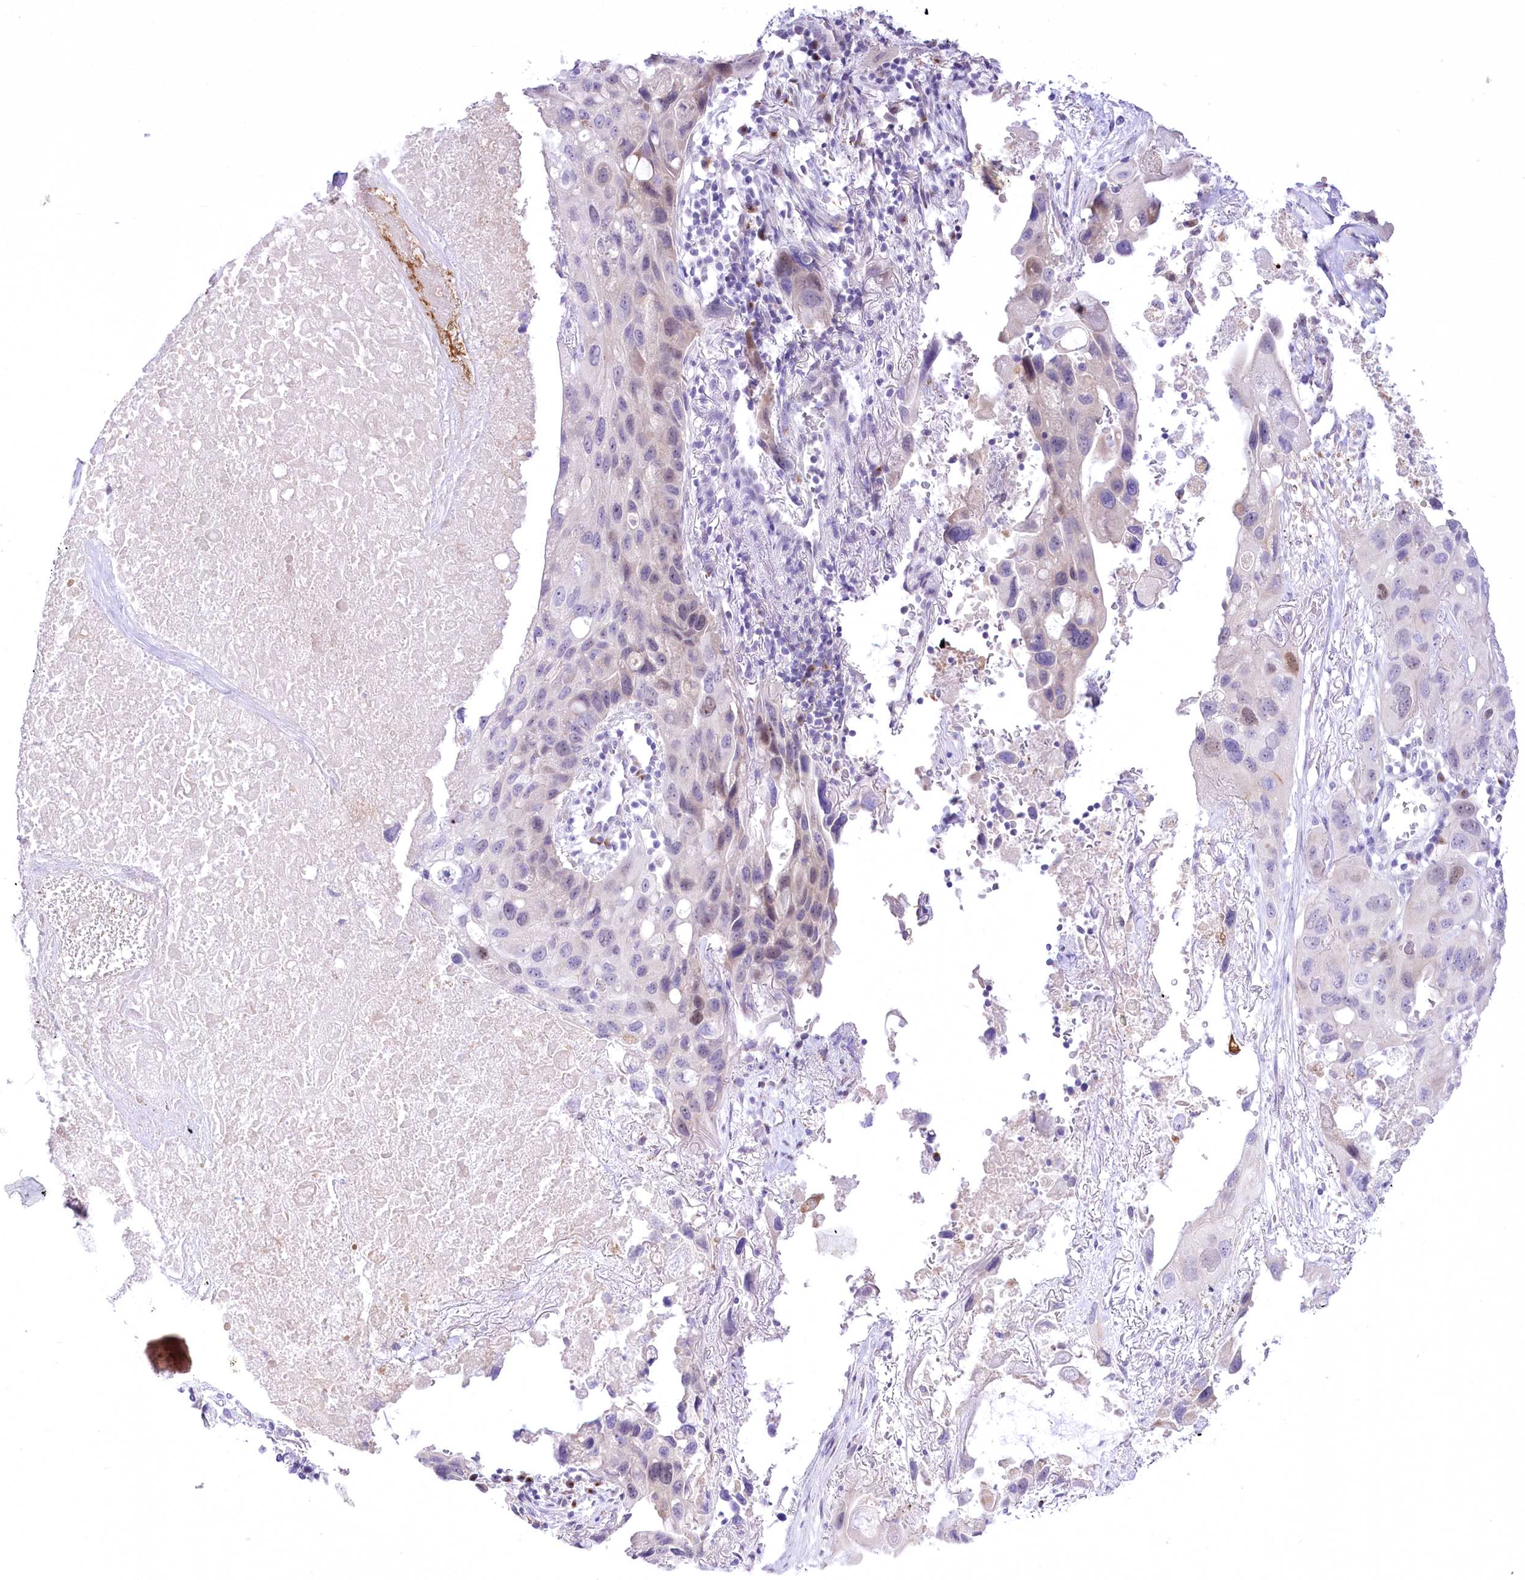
{"staining": {"intensity": "negative", "quantity": "none", "location": "none"}, "tissue": "lung cancer", "cell_type": "Tumor cells", "image_type": "cancer", "snomed": [{"axis": "morphology", "description": "Squamous cell carcinoma, NOS"}, {"axis": "topography", "description": "Lung"}], "caption": "This is an immunohistochemistry micrograph of human lung cancer. There is no staining in tumor cells.", "gene": "BEND7", "patient": {"sex": "female", "age": 73}}